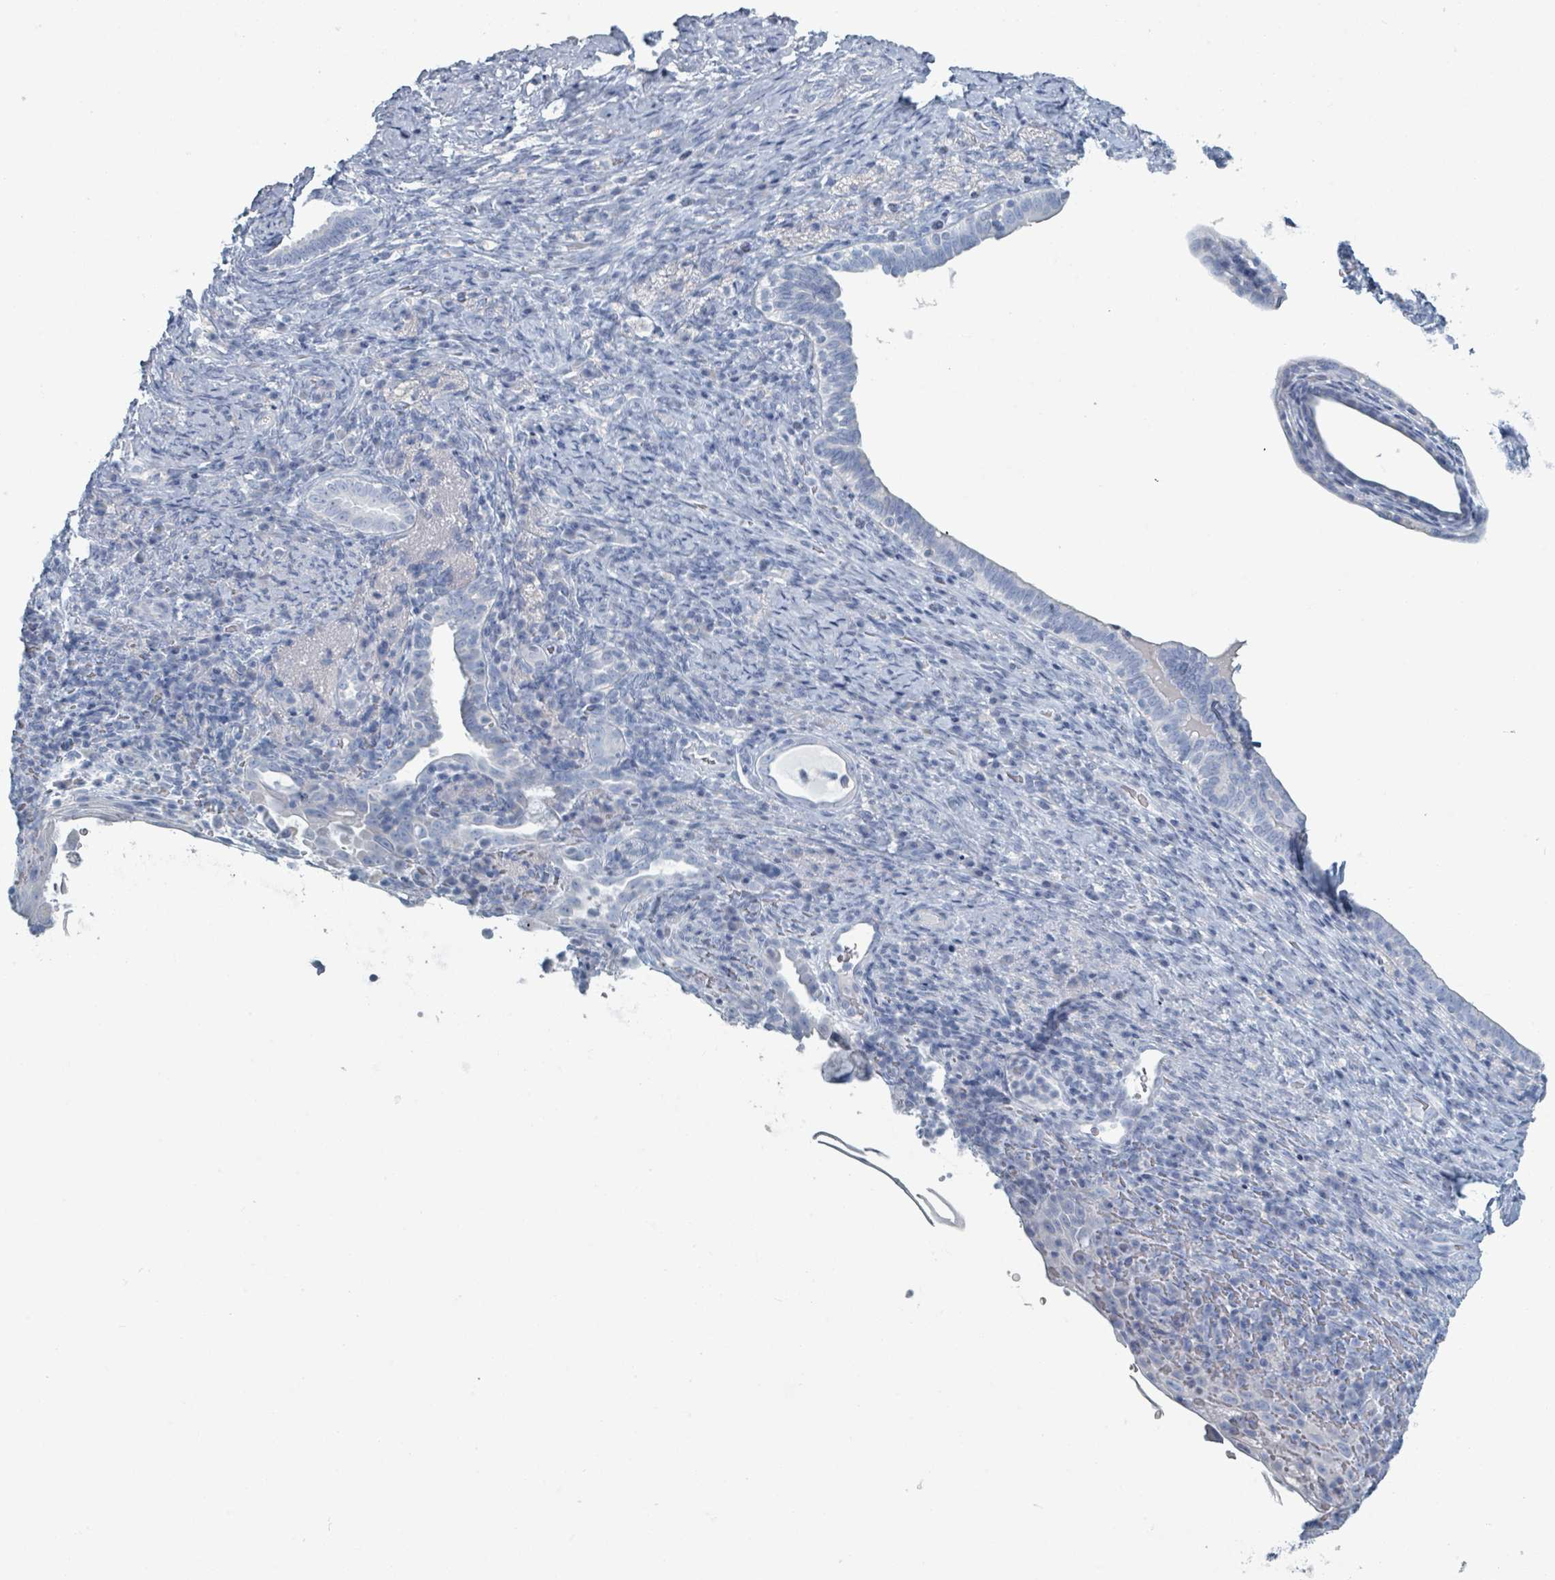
{"staining": {"intensity": "negative", "quantity": "none", "location": "none"}, "tissue": "cervical cancer", "cell_type": "Tumor cells", "image_type": "cancer", "snomed": [{"axis": "morphology", "description": "Squamous cell carcinoma, NOS"}, {"axis": "topography", "description": "Cervix"}], "caption": "Tumor cells are negative for brown protein staining in cervical cancer.", "gene": "HEATR5A", "patient": {"sex": "female", "age": 52}}